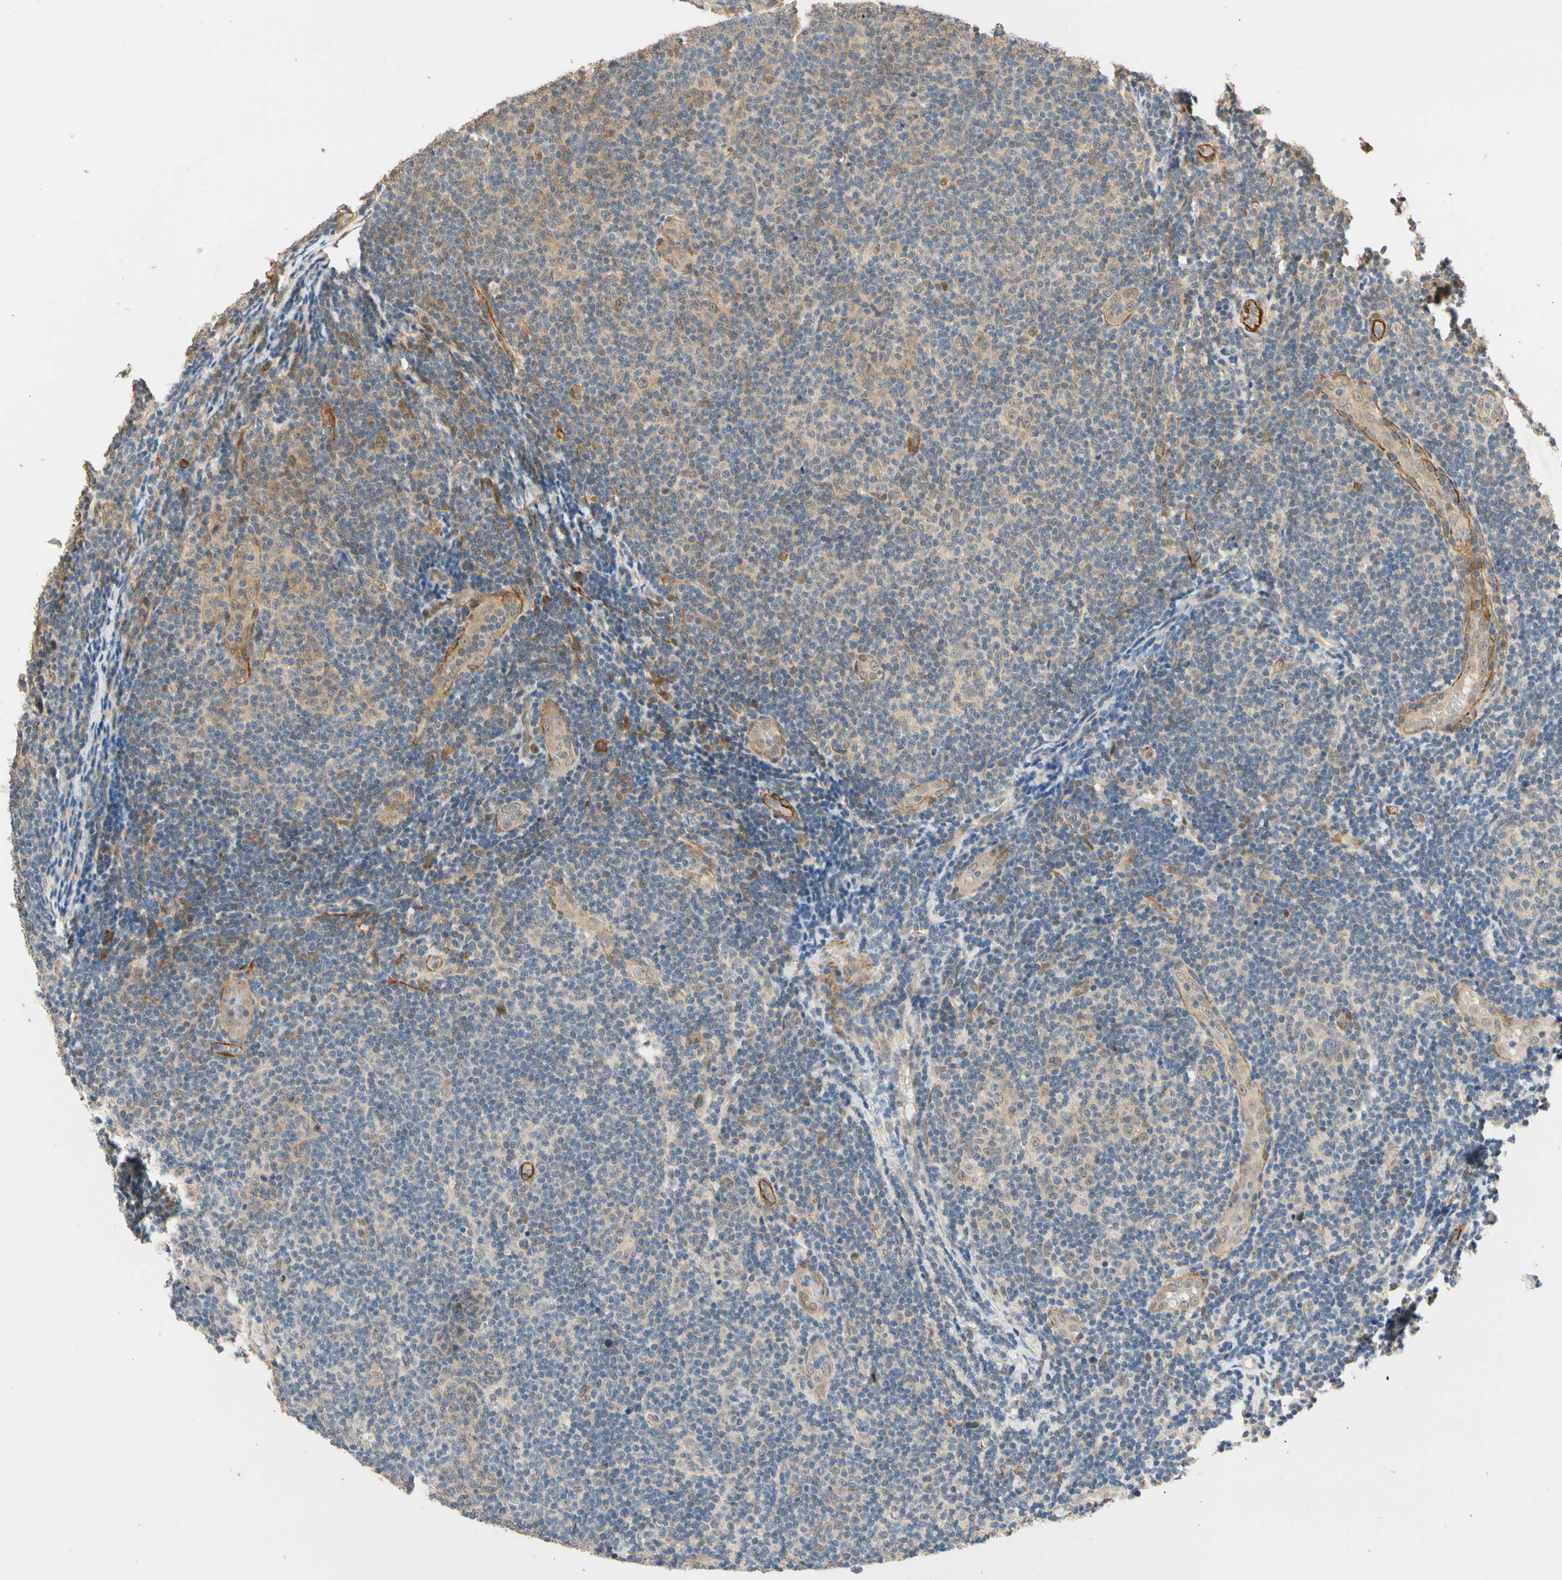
{"staining": {"intensity": "weak", "quantity": "<25%", "location": "cytoplasmic/membranous,nuclear"}, "tissue": "lymphoma", "cell_type": "Tumor cells", "image_type": "cancer", "snomed": [{"axis": "morphology", "description": "Malignant lymphoma, non-Hodgkin's type, Low grade"}, {"axis": "topography", "description": "Lymph node"}], "caption": "Micrograph shows no significant protein expression in tumor cells of low-grade malignant lymphoma, non-Hodgkin's type.", "gene": "QSER1", "patient": {"sex": "male", "age": 83}}